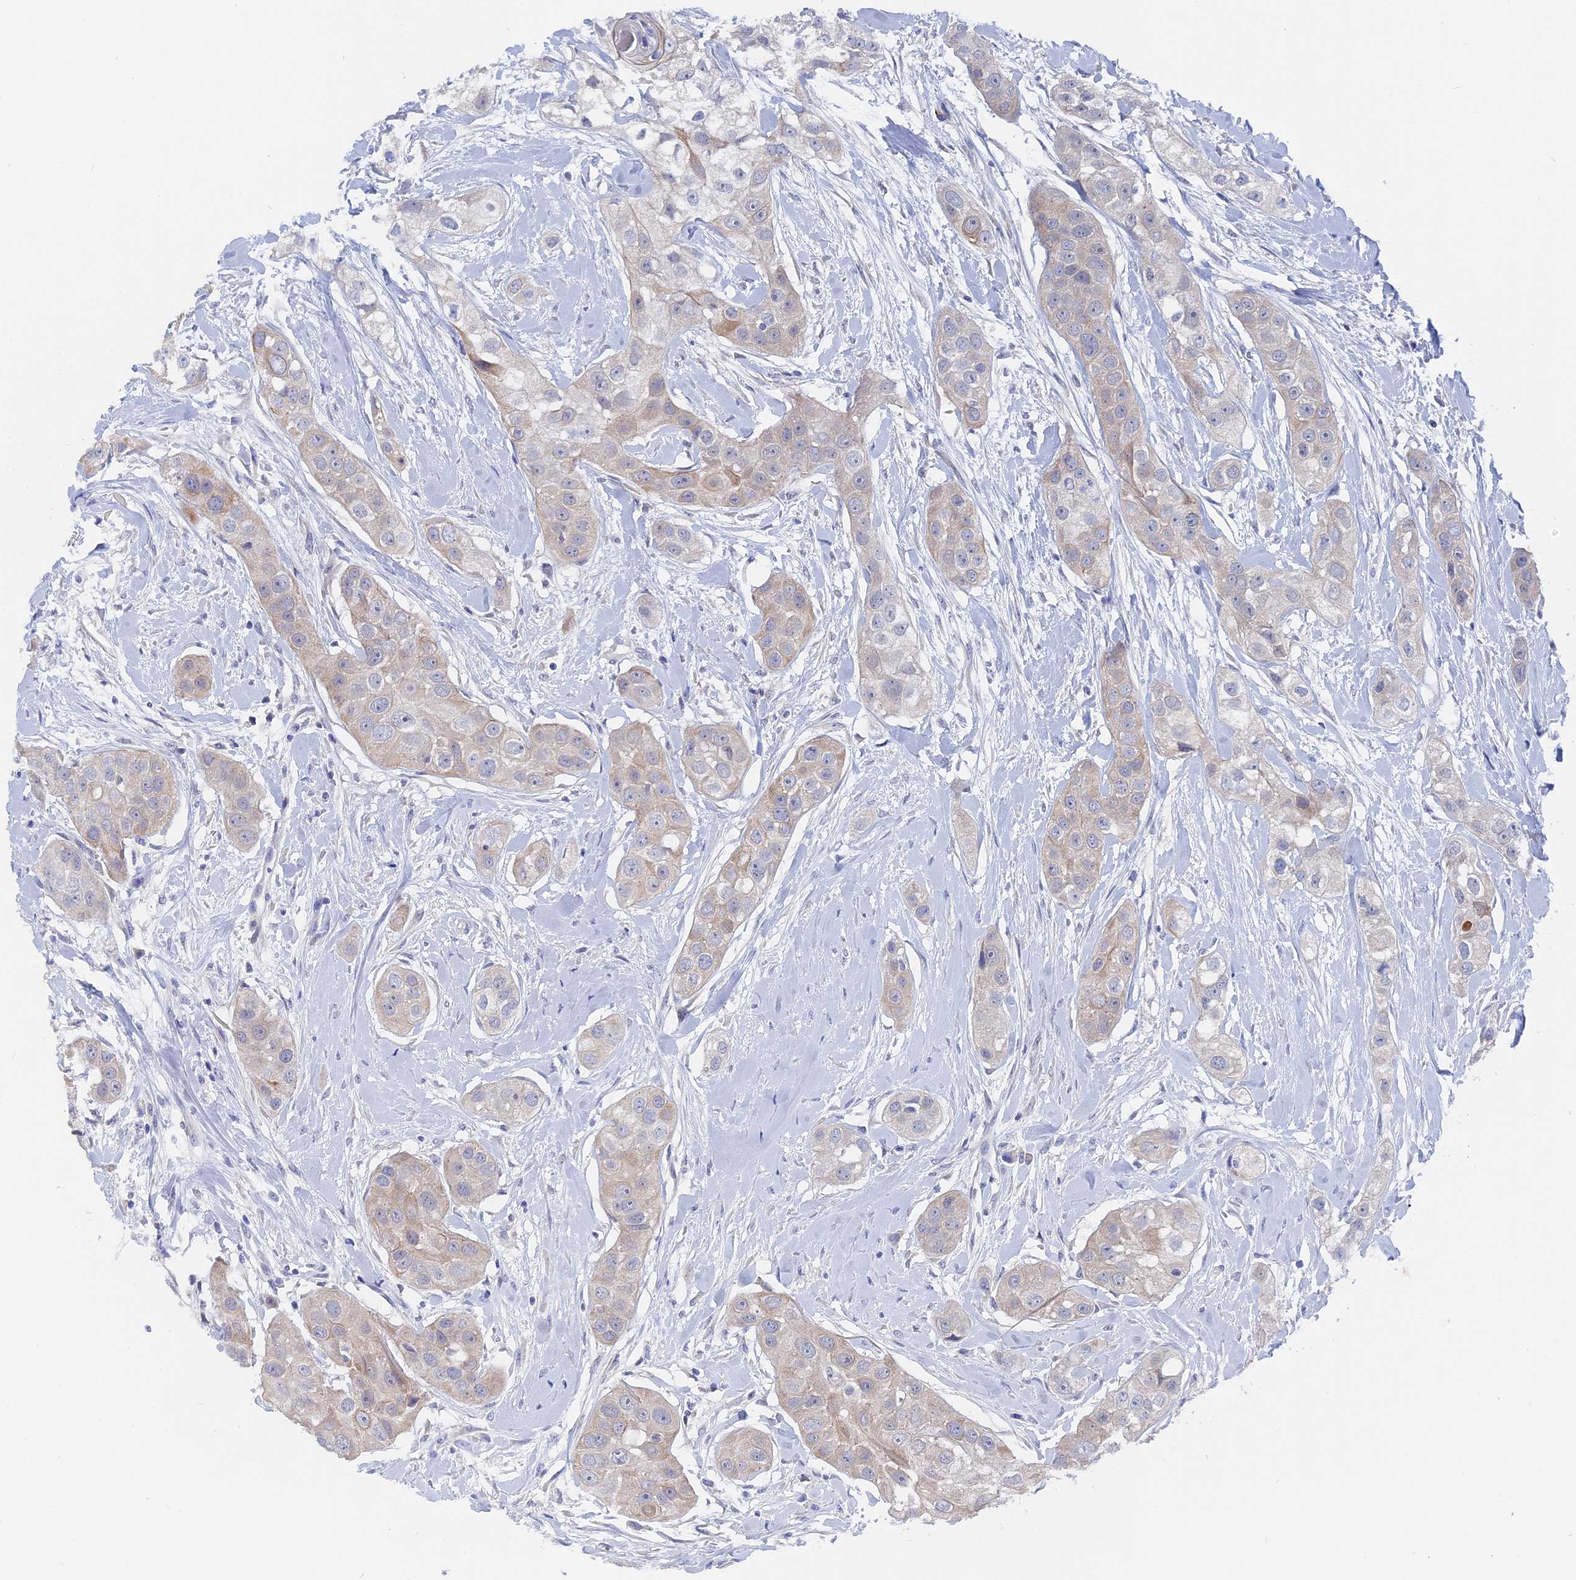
{"staining": {"intensity": "negative", "quantity": "none", "location": "none"}, "tissue": "head and neck cancer", "cell_type": "Tumor cells", "image_type": "cancer", "snomed": [{"axis": "morphology", "description": "Normal tissue, NOS"}, {"axis": "morphology", "description": "Squamous cell carcinoma, NOS"}, {"axis": "topography", "description": "Skeletal muscle"}, {"axis": "topography", "description": "Head-Neck"}], "caption": "Immunohistochemical staining of squamous cell carcinoma (head and neck) demonstrates no significant staining in tumor cells.", "gene": "DACT3", "patient": {"sex": "male", "age": 51}}